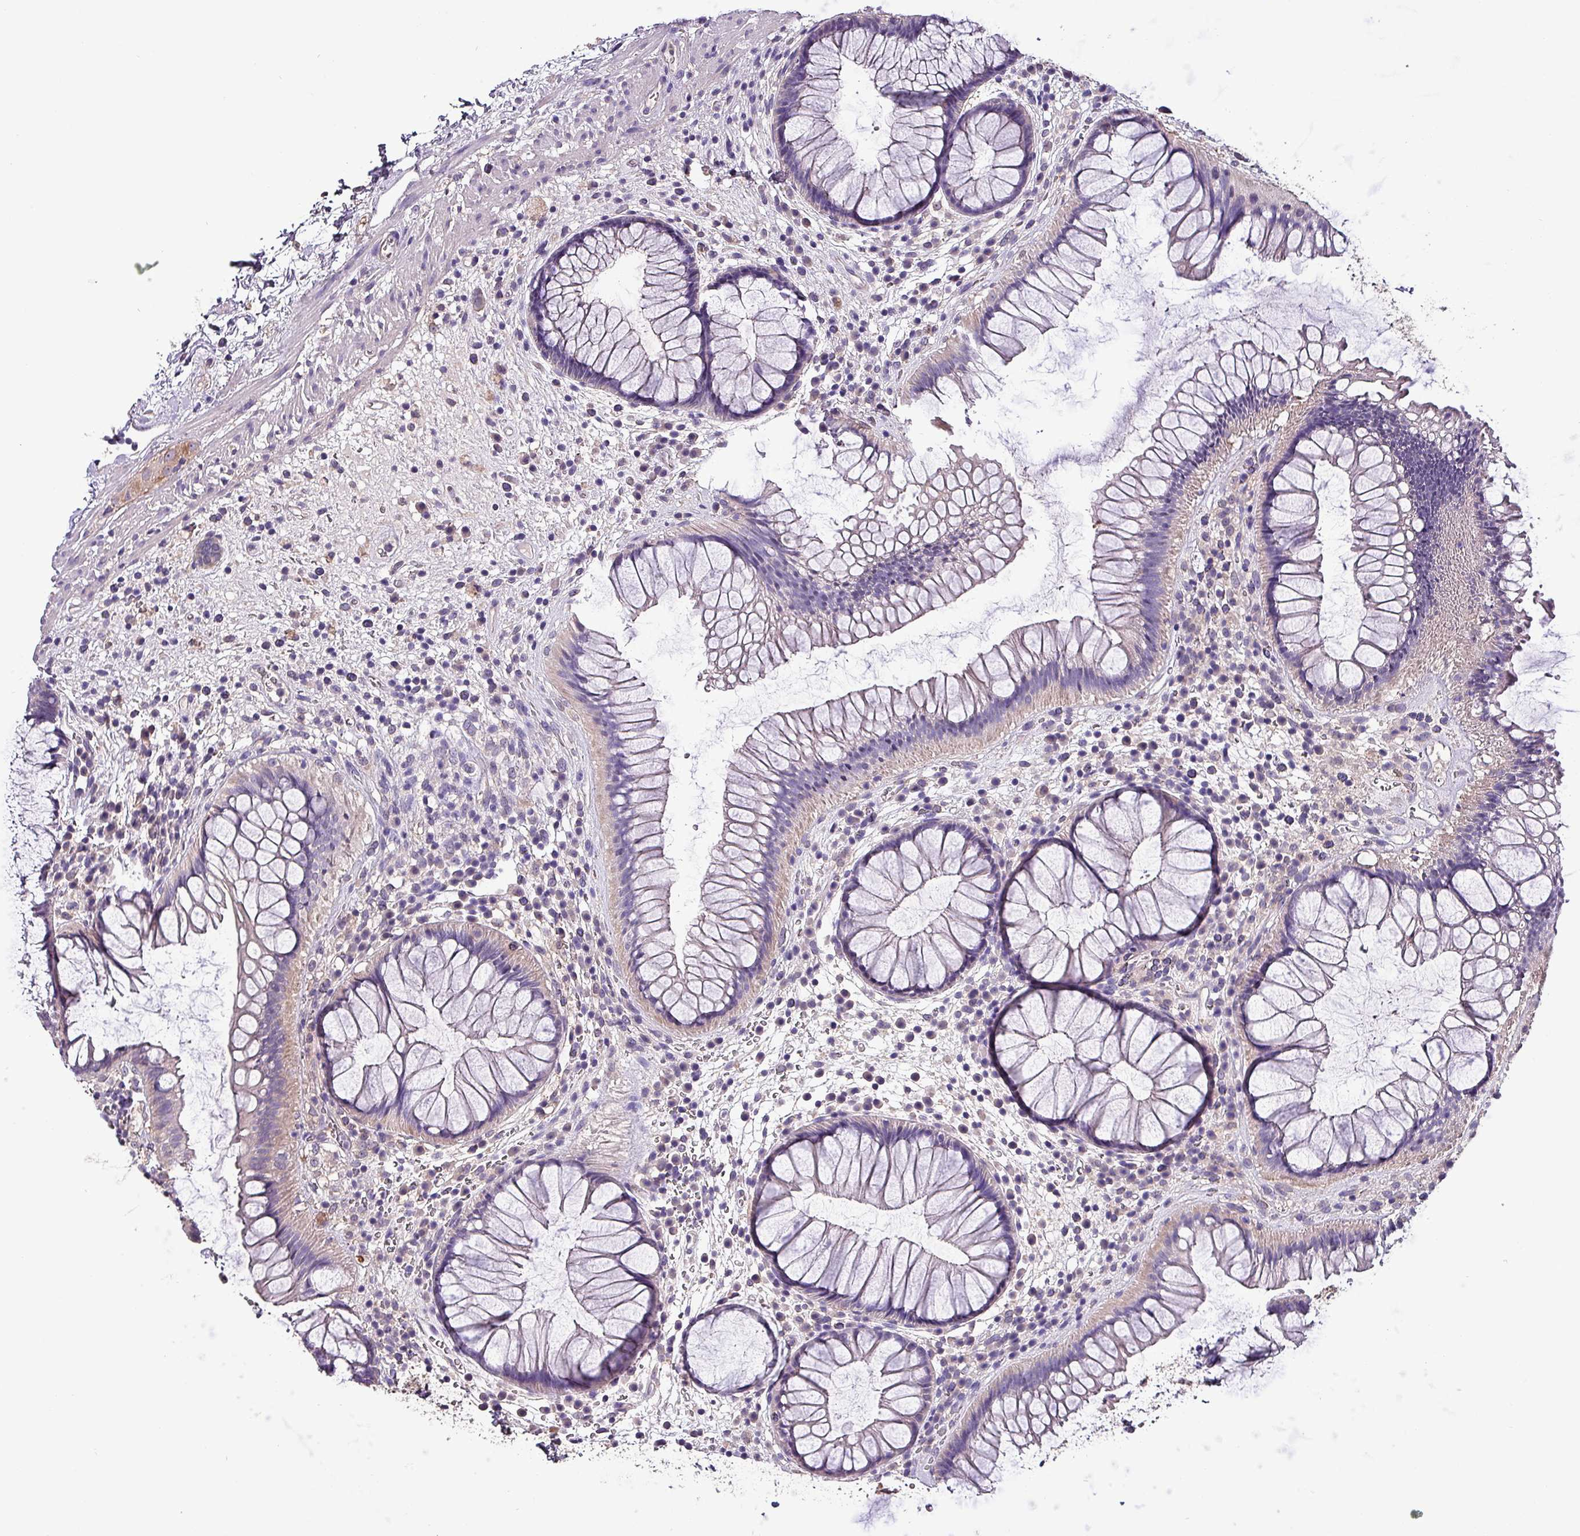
{"staining": {"intensity": "weak", "quantity": "<25%", "location": "cytoplasmic/membranous"}, "tissue": "rectum", "cell_type": "Glandular cells", "image_type": "normal", "snomed": [{"axis": "morphology", "description": "Normal tissue, NOS"}, {"axis": "topography", "description": "Rectum"}], "caption": "DAB immunohistochemical staining of unremarkable rectum displays no significant staining in glandular cells. (Immunohistochemistry, brightfield microscopy, high magnification).", "gene": "HTRA4", "patient": {"sex": "male", "age": 51}}